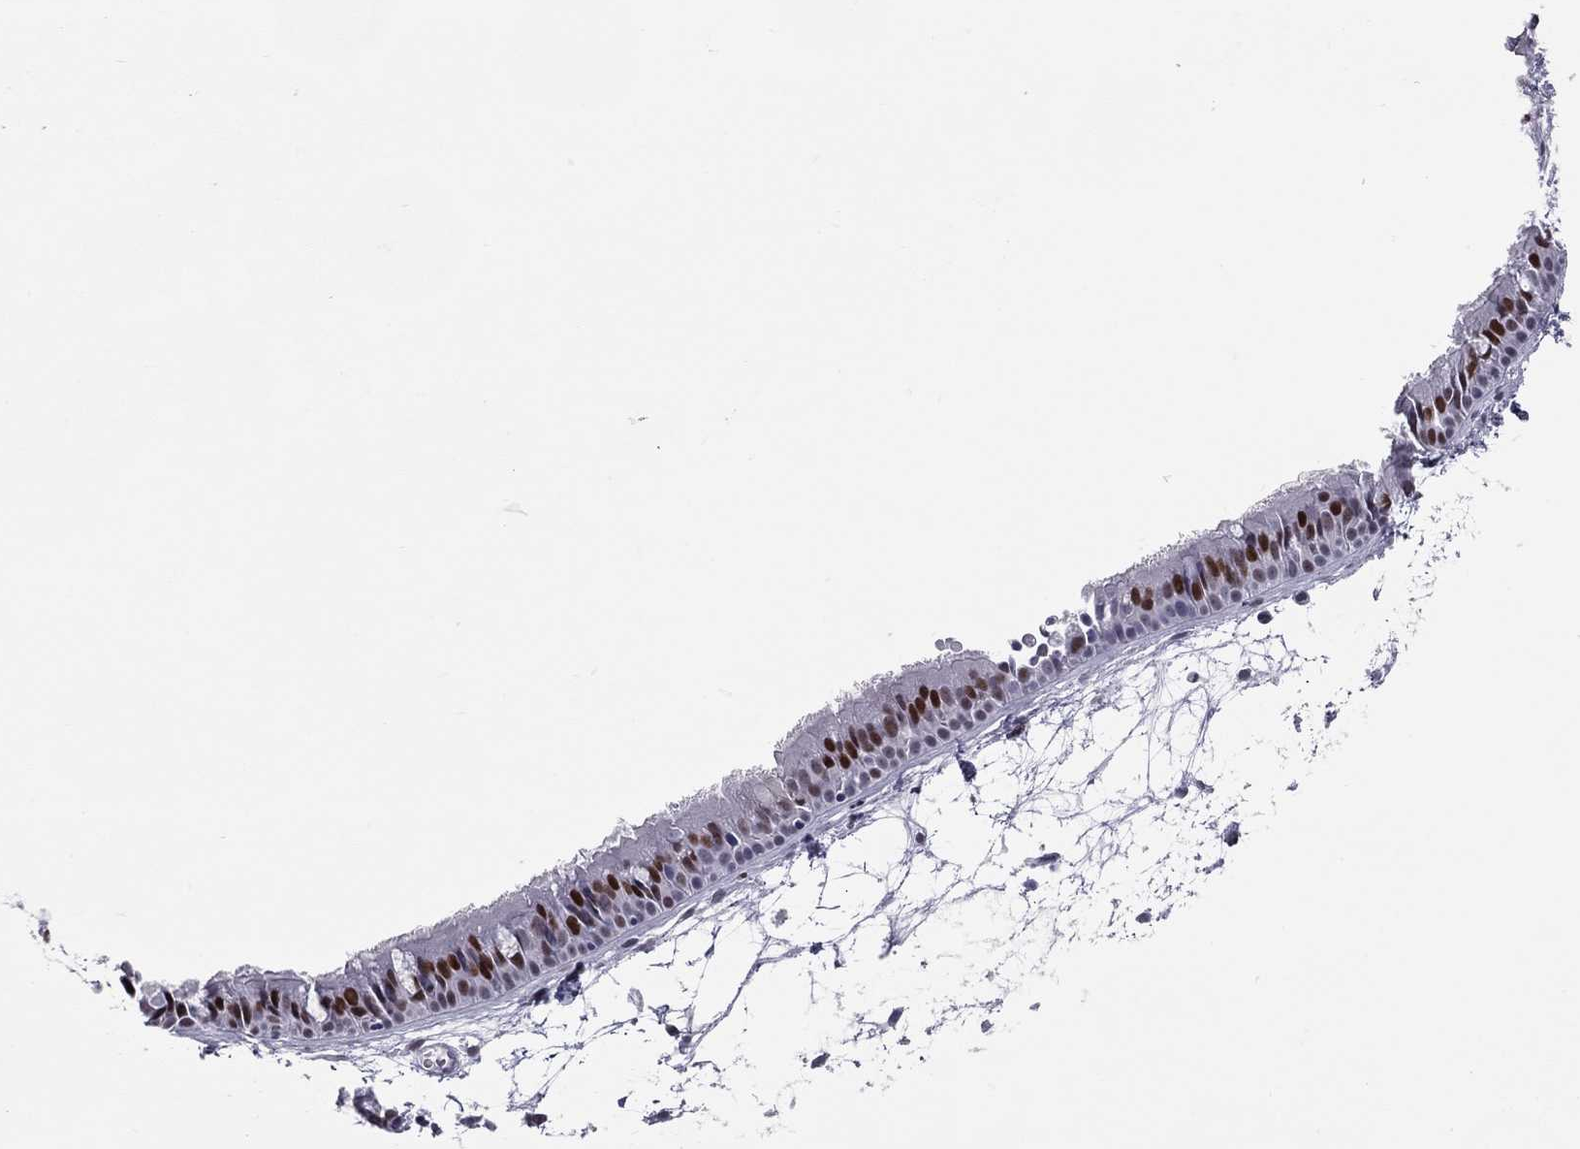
{"staining": {"intensity": "strong", "quantity": "25%-75%", "location": "nuclear"}, "tissue": "nasopharynx", "cell_type": "Respiratory epithelial cells", "image_type": "normal", "snomed": [{"axis": "morphology", "description": "Normal tissue, NOS"}, {"axis": "topography", "description": "Nasopharynx"}], "caption": "Nasopharynx stained with a brown dye exhibits strong nuclear positive positivity in about 25%-75% of respiratory epithelial cells.", "gene": "PCGF3", "patient": {"sex": "male", "age": 31}}